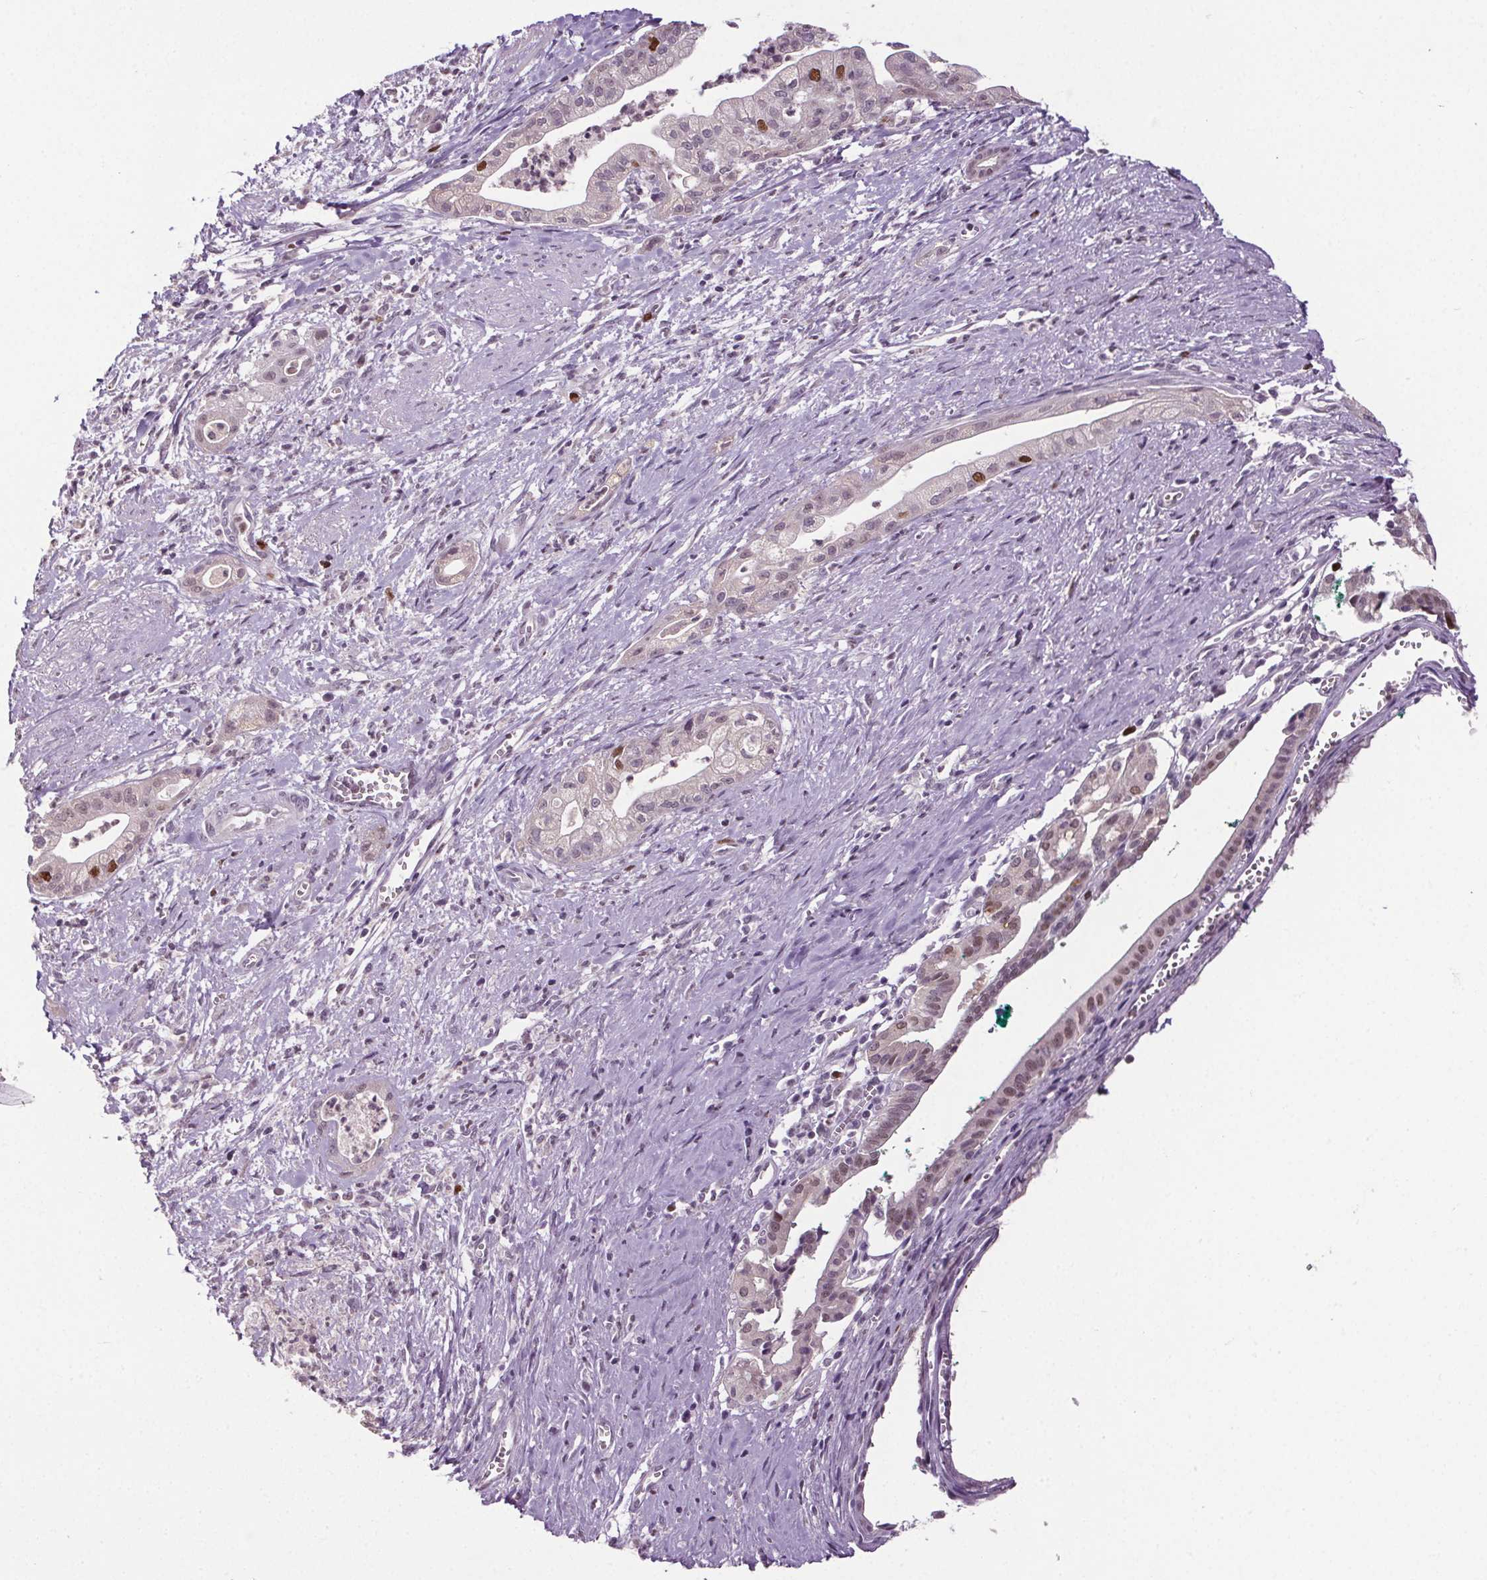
{"staining": {"intensity": "strong", "quantity": "<25%", "location": "nuclear"}, "tissue": "pancreatic cancer", "cell_type": "Tumor cells", "image_type": "cancer", "snomed": [{"axis": "morphology", "description": "Normal tissue, NOS"}, {"axis": "morphology", "description": "Adenocarcinoma, NOS"}, {"axis": "topography", "description": "Lymph node"}, {"axis": "topography", "description": "Pancreas"}], "caption": "This micrograph displays immunohistochemistry staining of adenocarcinoma (pancreatic), with medium strong nuclear positivity in about <25% of tumor cells.", "gene": "CENPF", "patient": {"sex": "female", "age": 58}}